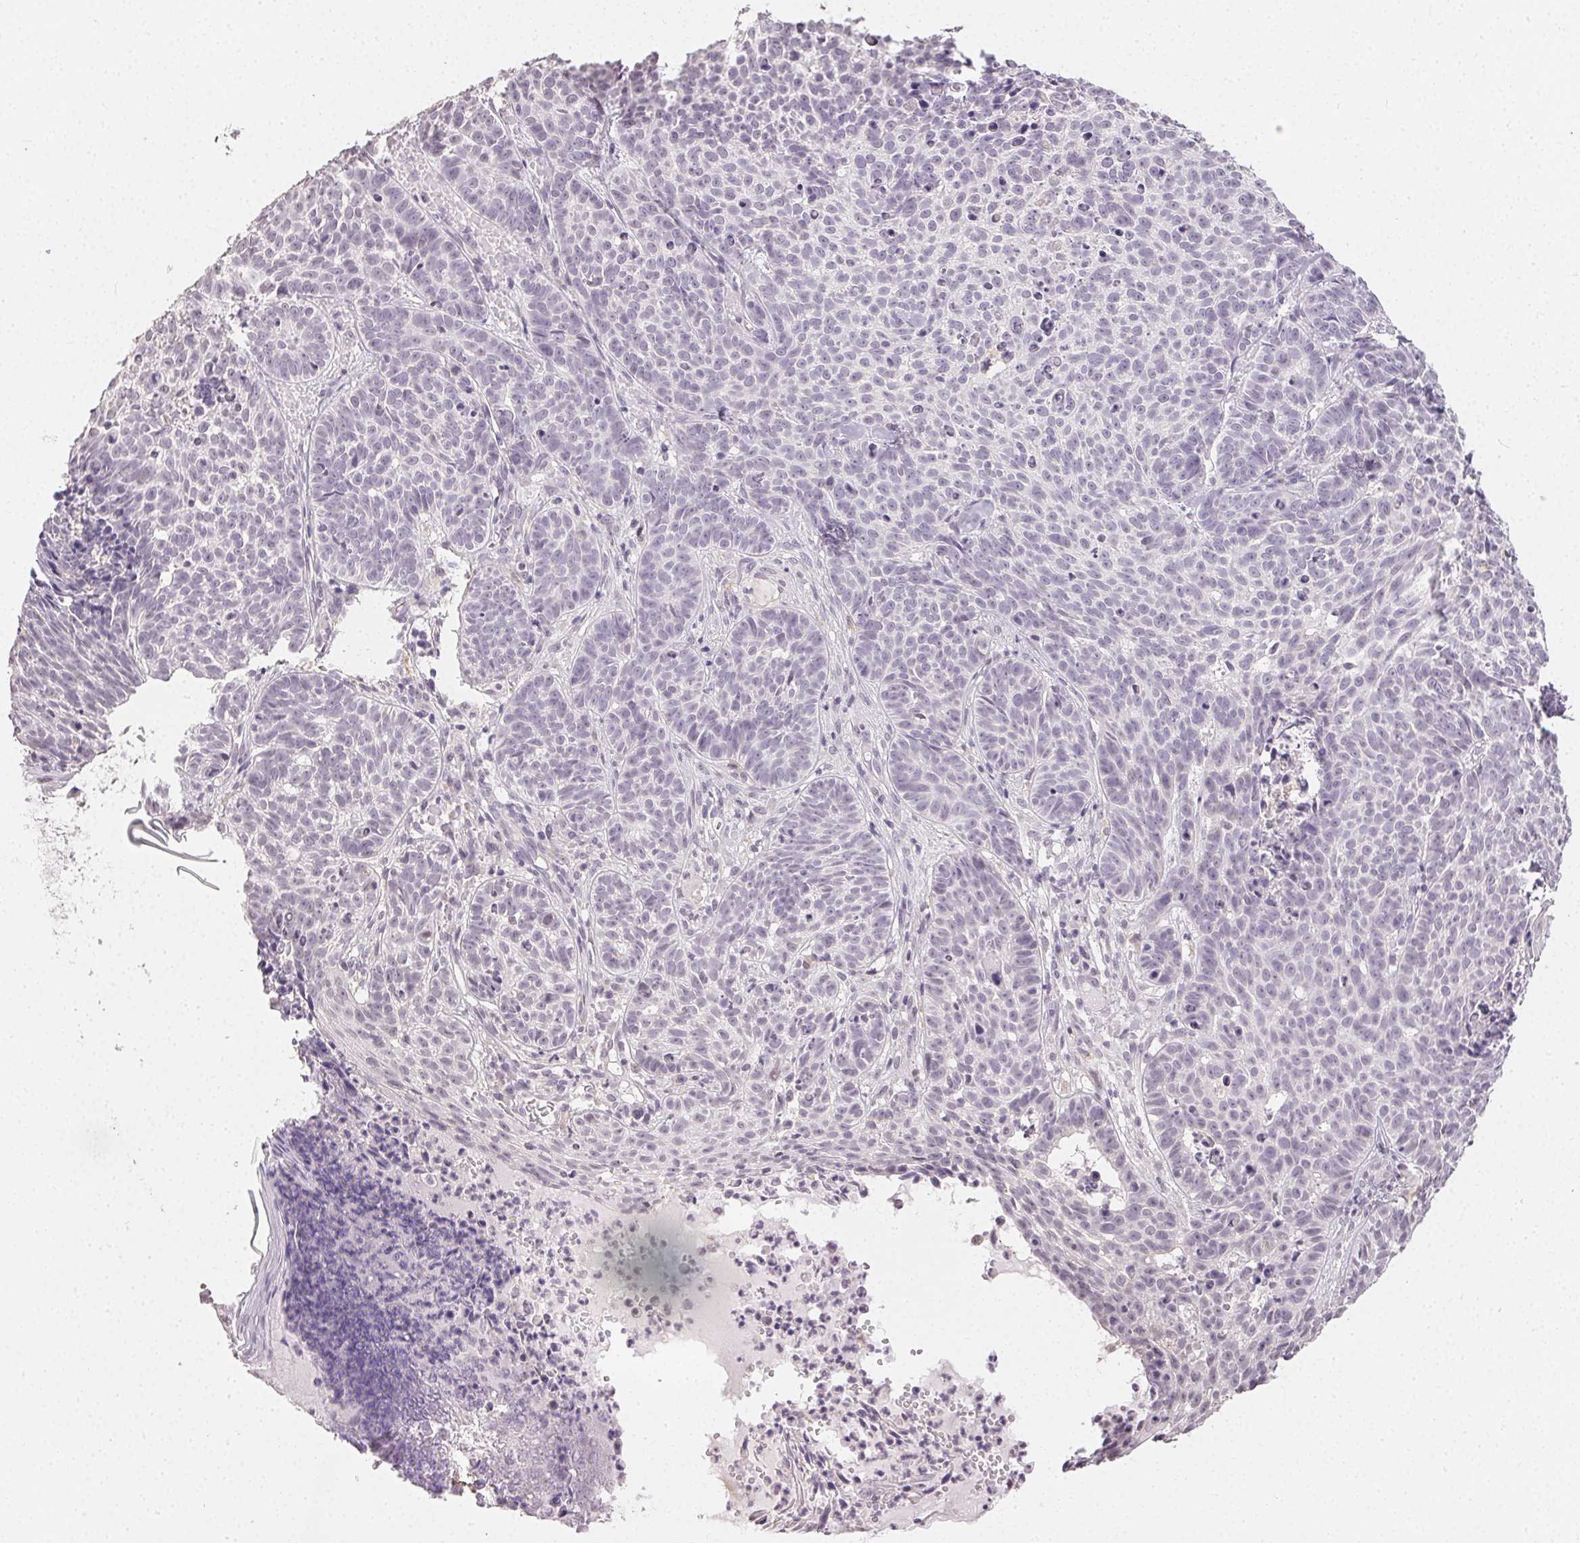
{"staining": {"intensity": "negative", "quantity": "none", "location": "none"}, "tissue": "skin cancer", "cell_type": "Tumor cells", "image_type": "cancer", "snomed": [{"axis": "morphology", "description": "Basal cell carcinoma"}, {"axis": "topography", "description": "Skin"}], "caption": "The image shows no significant expression in tumor cells of skin cancer (basal cell carcinoma). (Stains: DAB immunohistochemistry with hematoxylin counter stain, Microscopy: brightfield microscopy at high magnification).", "gene": "TMEM174", "patient": {"sex": "male", "age": 90}}